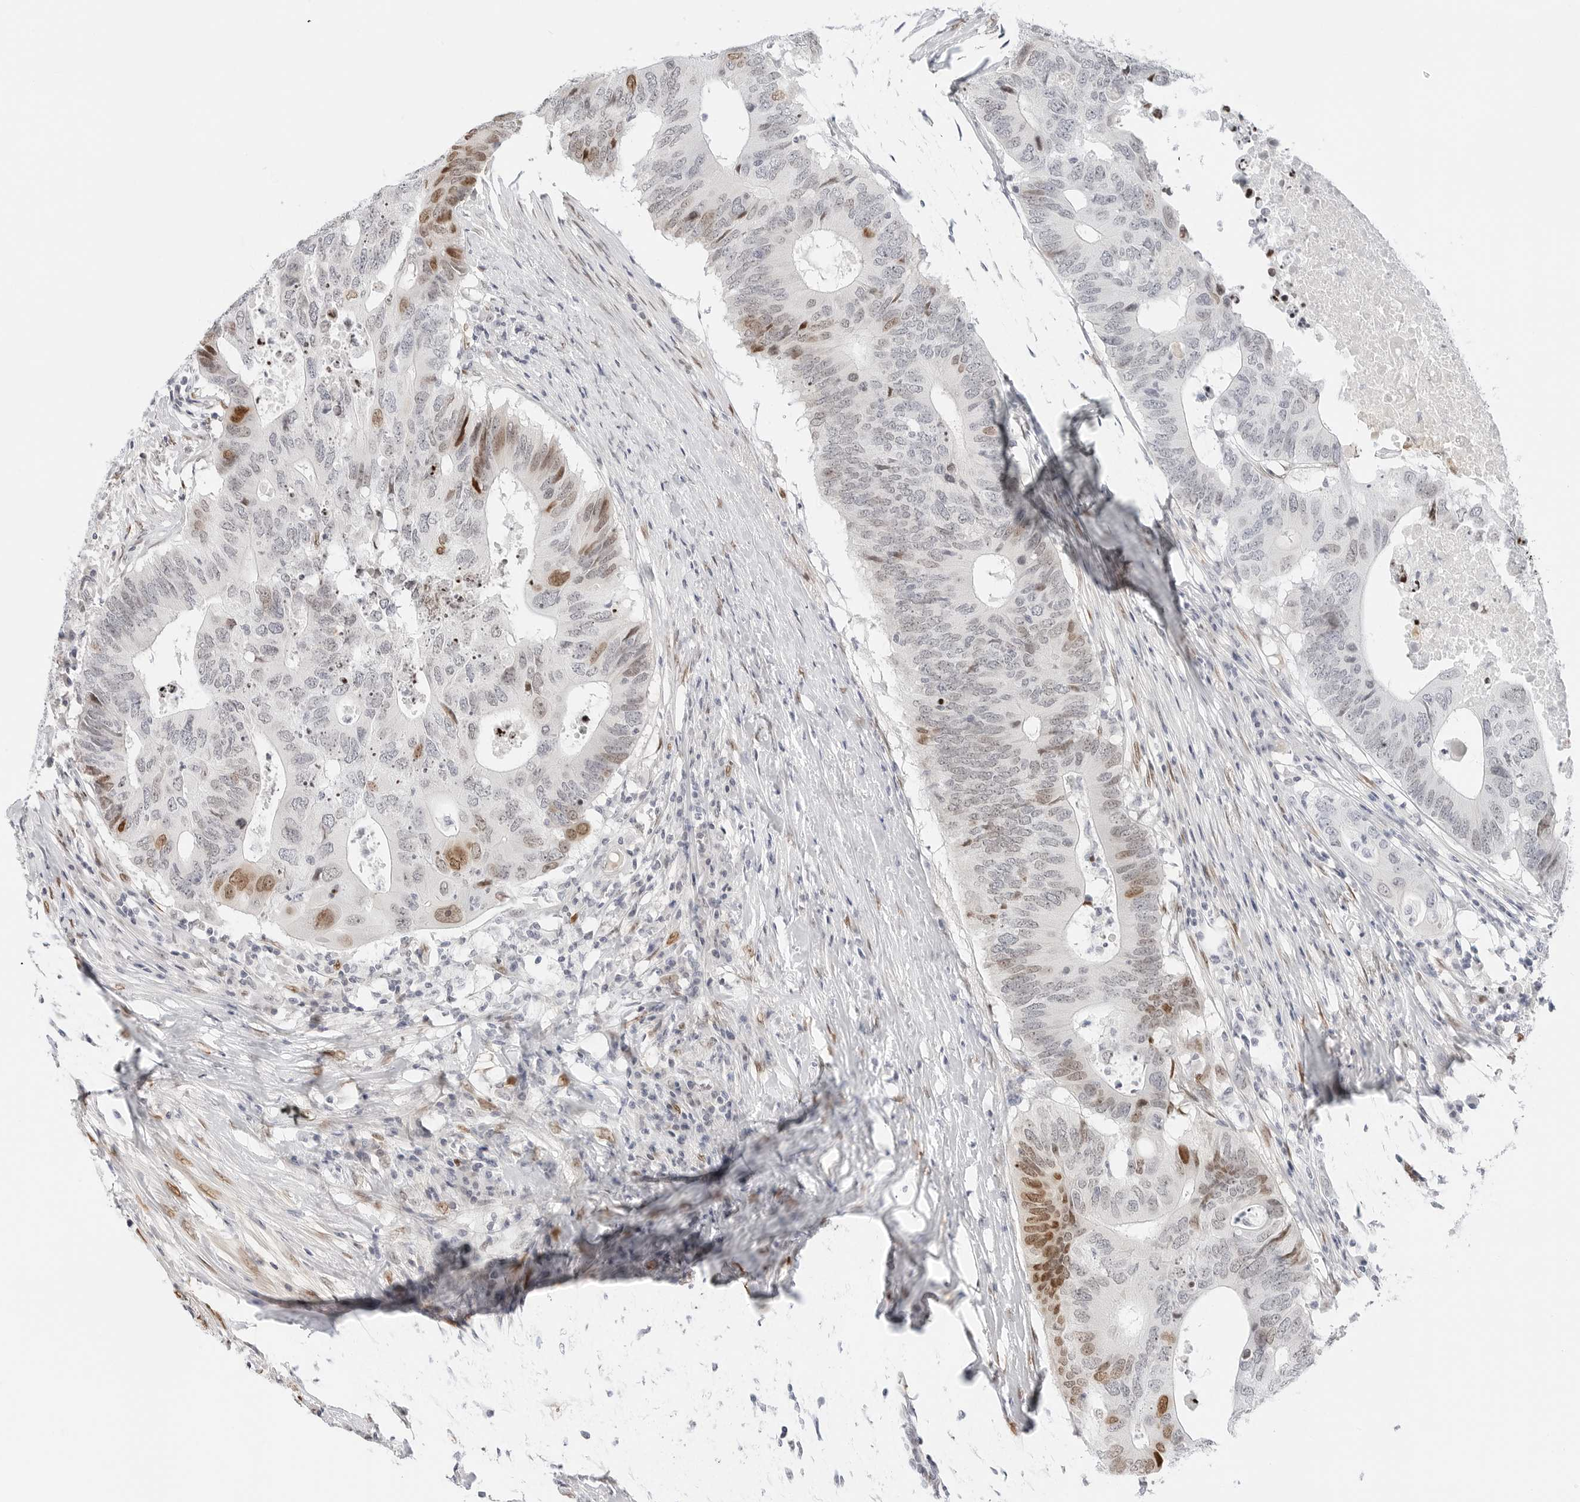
{"staining": {"intensity": "moderate", "quantity": "<25%", "location": "nuclear"}, "tissue": "colorectal cancer", "cell_type": "Tumor cells", "image_type": "cancer", "snomed": [{"axis": "morphology", "description": "Adenocarcinoma, NOS"}, {"axis": "topography", "description": "Colon"}], "caption": "Colorectal cancer stained for a protein demonstrates moderate nuclear positivity in tumor cells. The staining was performed using DAB to visualize the protein expression in brown, while the nuclei were stained in blue with hematoxylin (Magnification: 20x).", "gene": "SPIDR", "patient": {"sex": "male", "age": 71}}